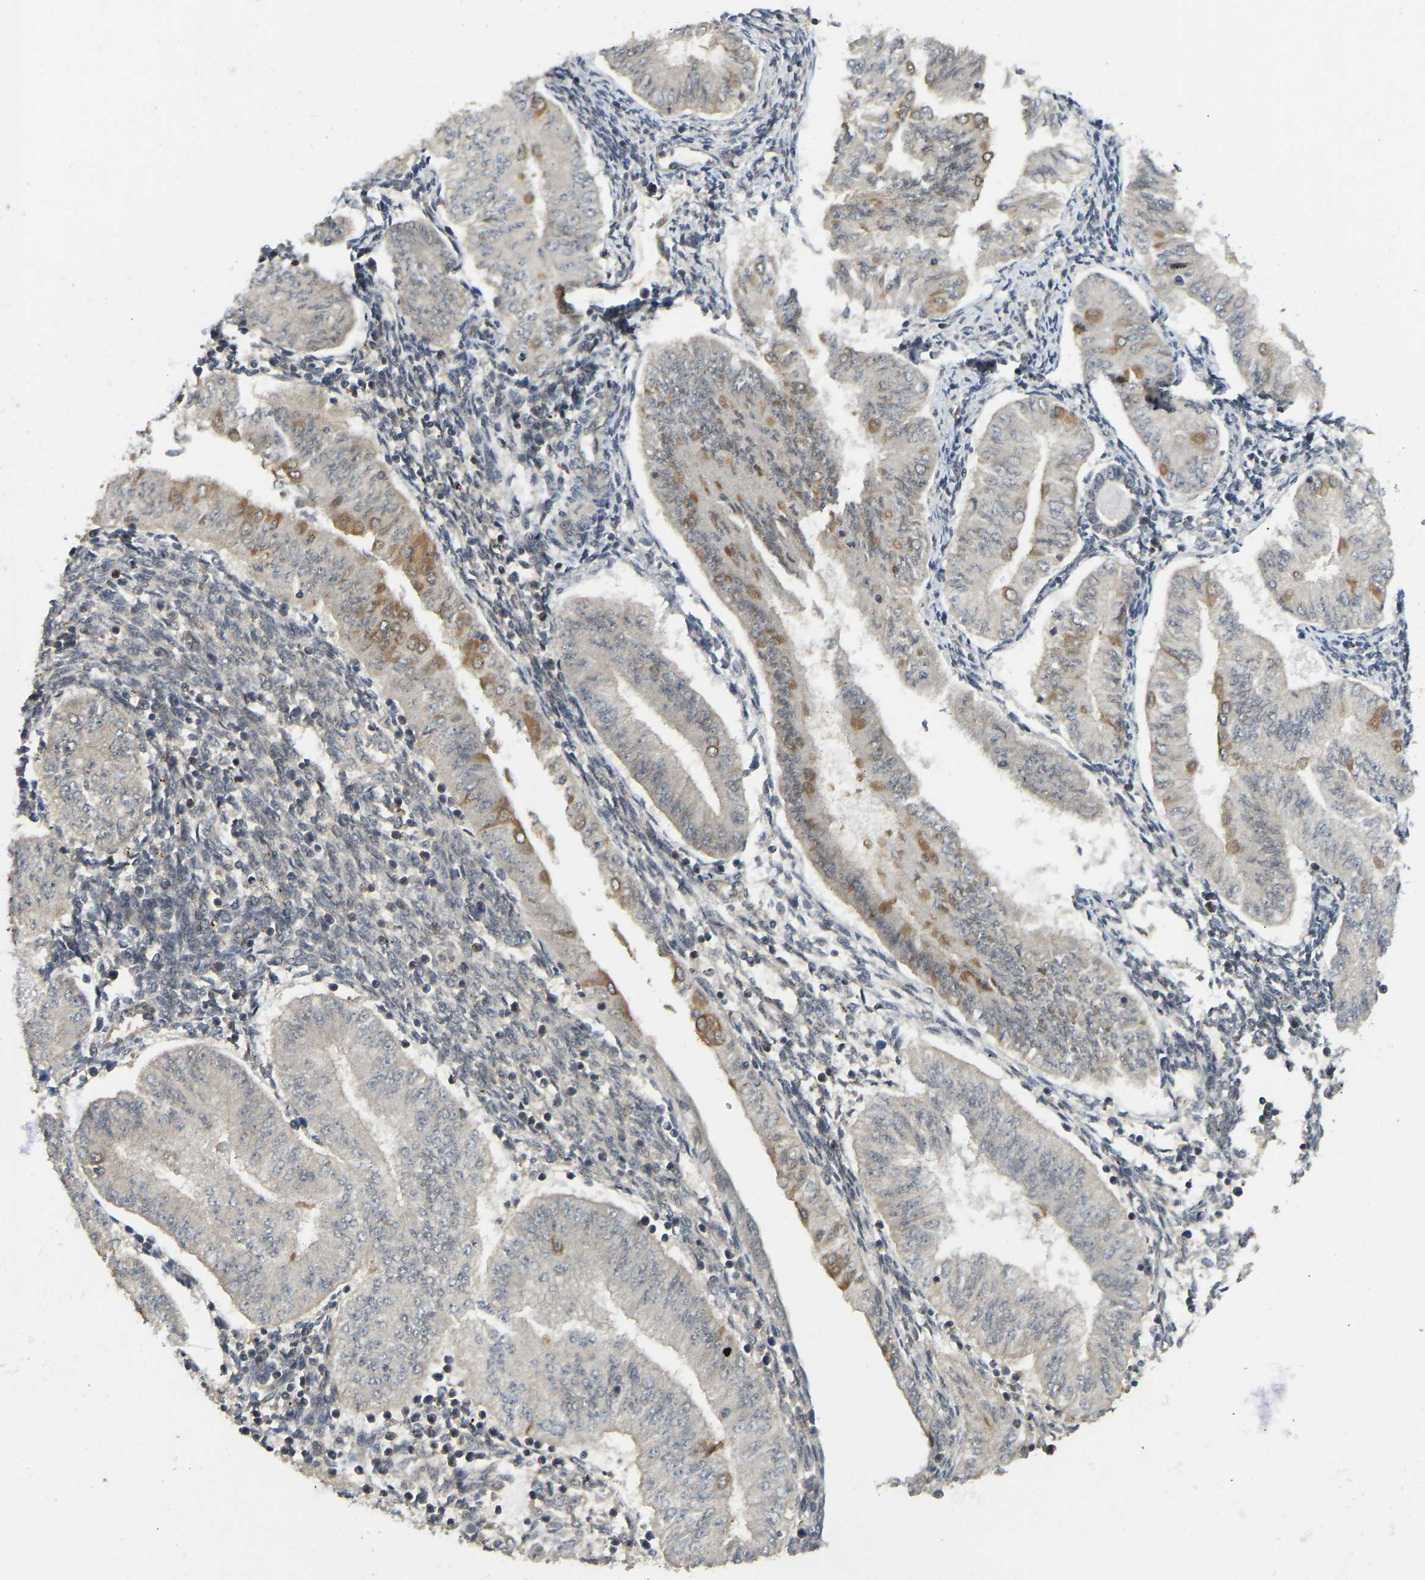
{"staining": {"intensity": "moderate", "quantity": "25%-75%", "location": "cytoplasmic/membranous"}, "tissue": "endometrial cancer", "cell_type": "Tumor cells", "image_type": "cancer", "snomed": [{"axis": "morphology", "description": "Normal tissue, NOS"}, {"axis": "morphology", "description": "Adenocarcinoma, NOS"}, {"axis": "topography", "description": "Endometrium"}], "caption": "High-magnification brightfield microscopy of adenocarcinoma (endometrial) stained with DAB (brown) and counterstained with hematoxylin (blue). tumor cells exhibit moderate cytoplasmic/membranous staining is present in approximately25%-75% of cells. (Brightfield microscopy of DAB IHC at high magnification).", "gene": "NDRG3", "patient": {"sex": "female", "age": 53}}